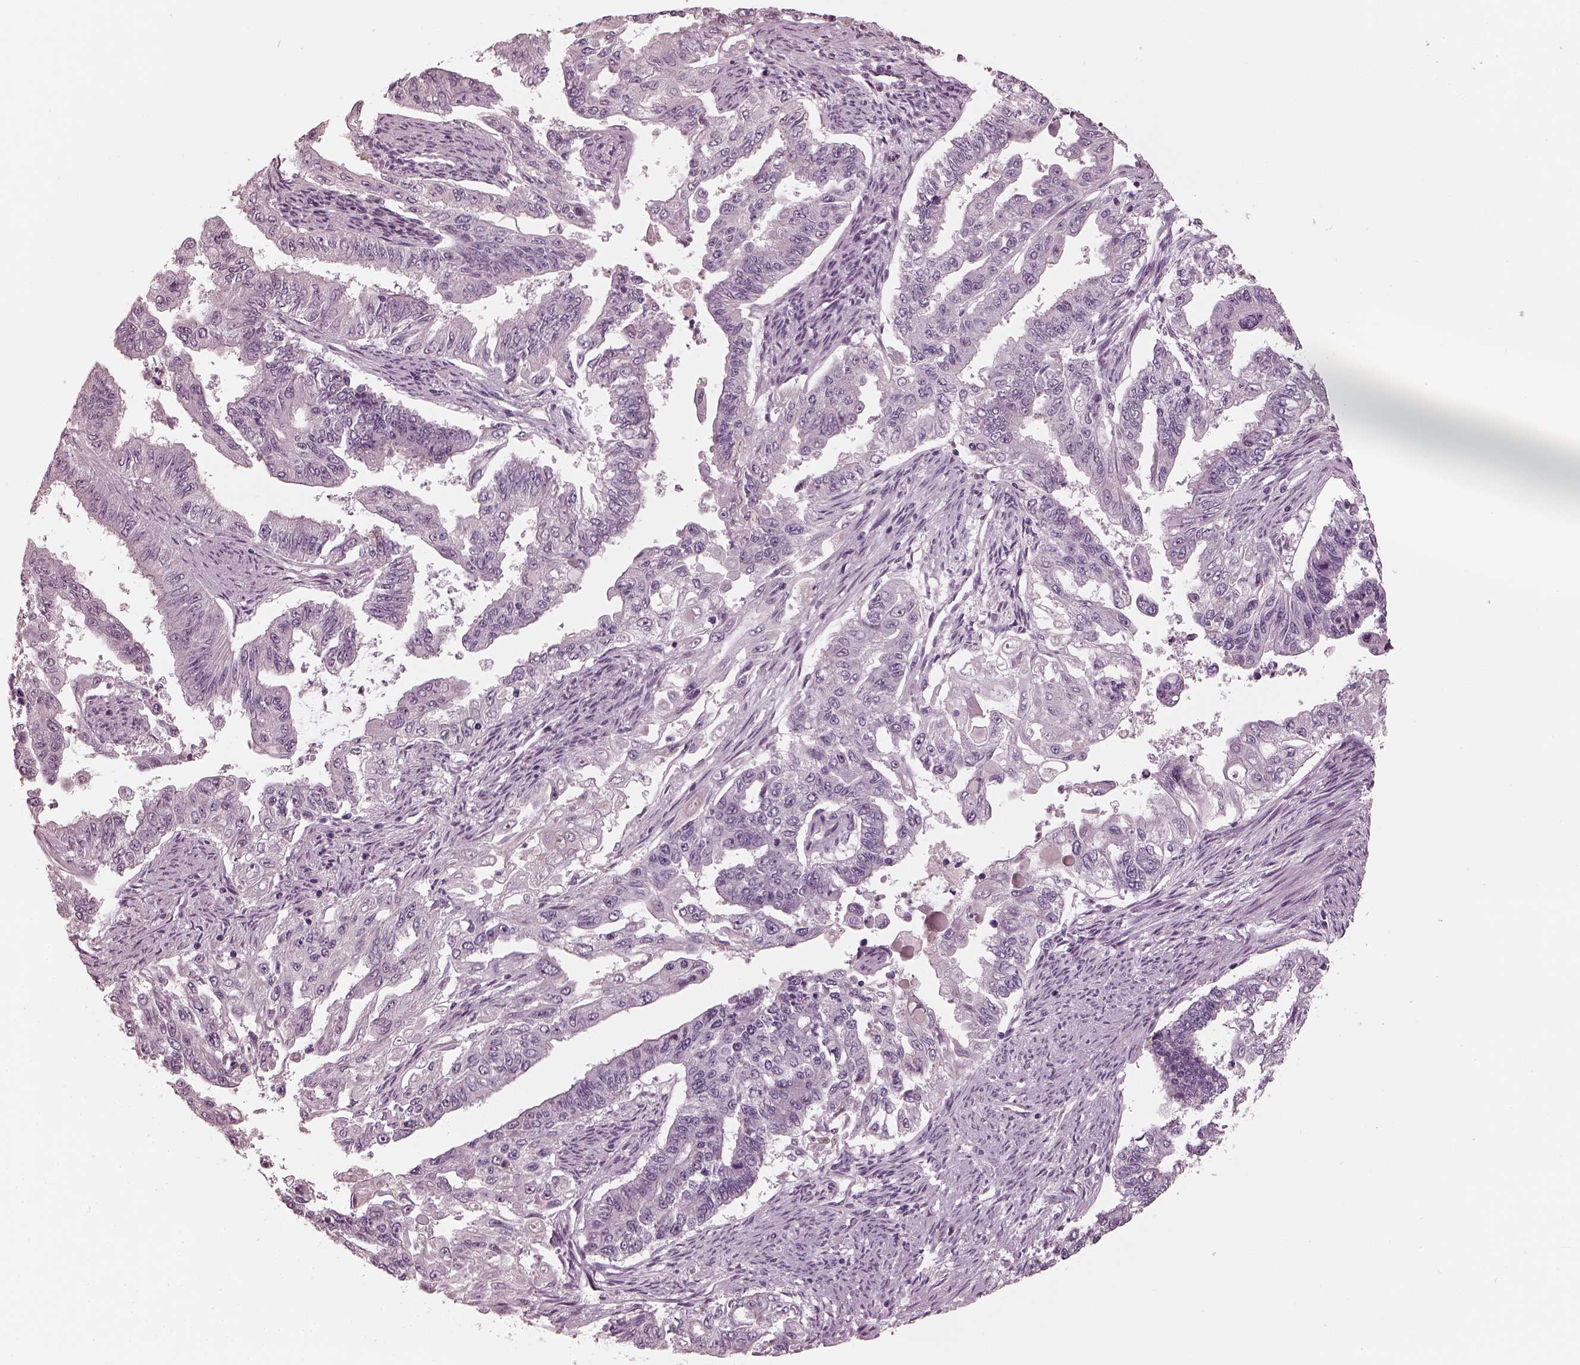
{"staining": {"intensity": "negative", "quantity": "none", "location": "none"}, "tissue": "endometrial cancer", "cell_type": "Tumor cells", "image_type": "cancer", "snomed": [{"axis": "morphology", "description": "Adenocarcinoma, NOS"}, {"axis": "topography", "description": "Uterus"}], "caption": "Endometrial cancer stained for a protein using immunohistochemistry (IHC) reveals no expression tumor cells.", "gene": "OPTC", "patient": {"sex": "female", "age": 59}}